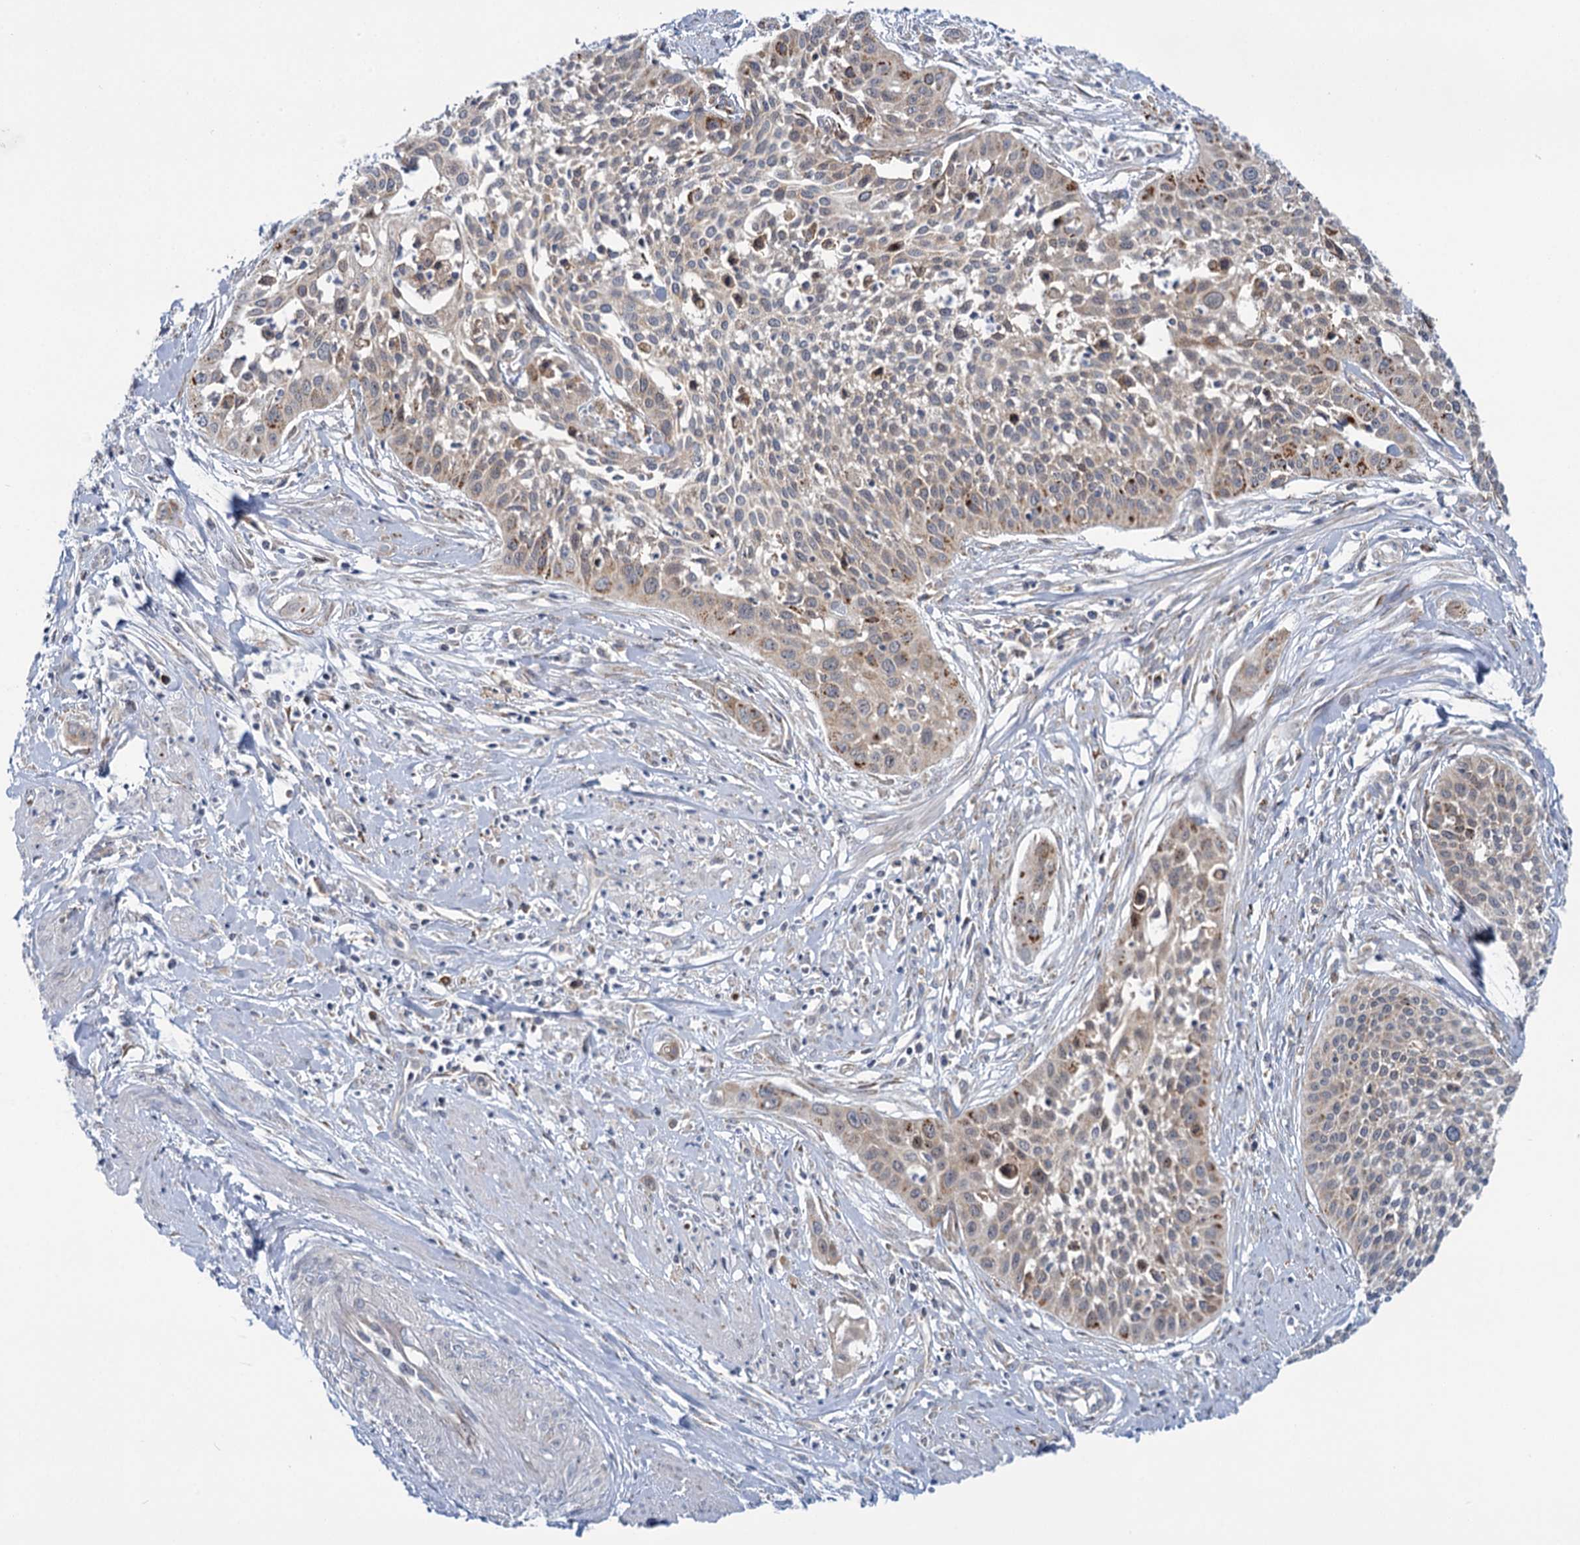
{"staining": {"intensity": "weak", "quantity": "25%-75%", "location": "cytoplasmic/membranous"}, "tissue": "cervical cancer", "cell_type": "Tumor cells", "image_type": "cancer", "snomed": [{"axis": "morphology", "description": "Squamous cell carcinoma, NOS"}, {"axis": "topography", "description": "Cervix"}], "caption": "Brown immunohistochemical staining in human squamous cell carcinoma (cervical) exhibits weak cytoplasmic/membranous positivity in approximately 25%-75% of tumor cells.", "gene": "MBLAC2", "patient": {"sex": "female", "age": 34}}